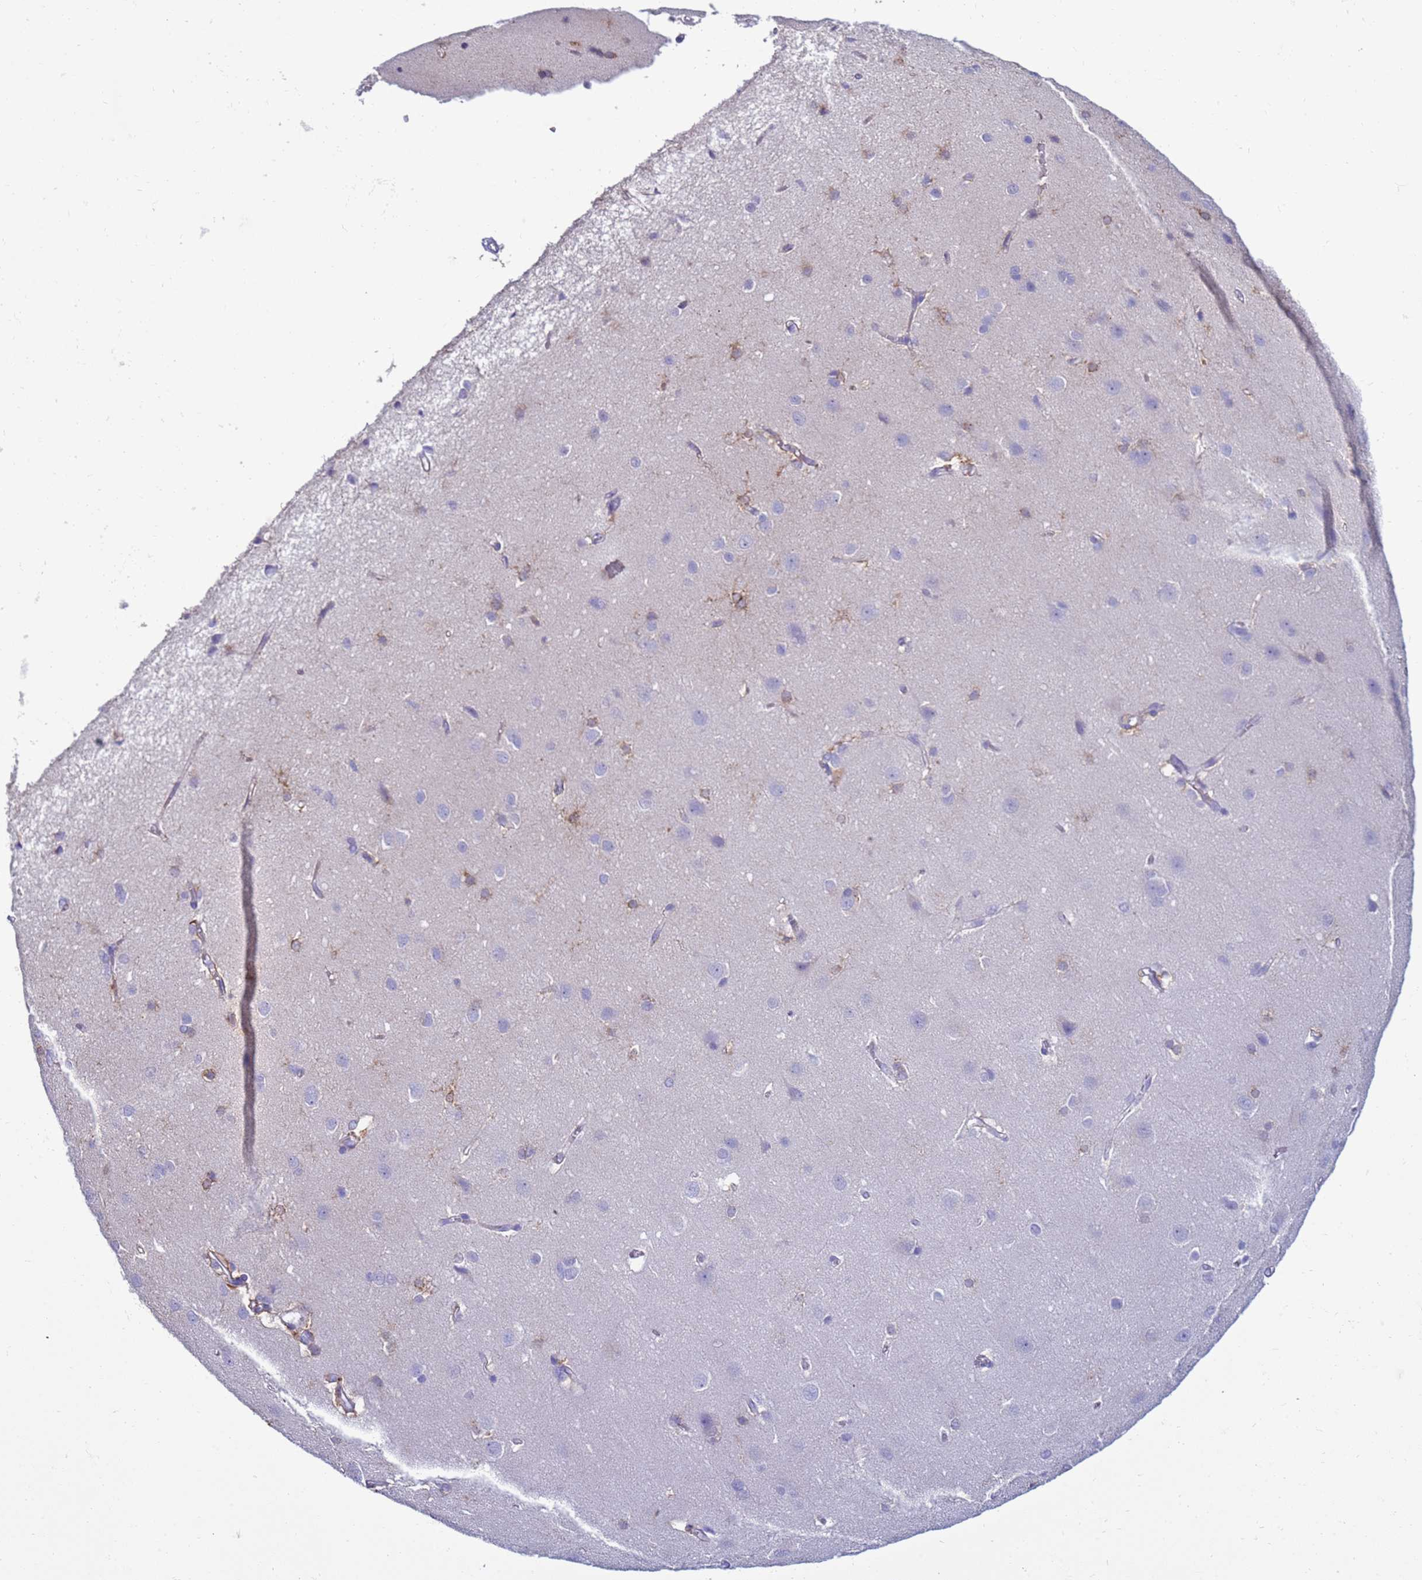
{"staining": {"intensity": "negative", "quantity": "none", "location": "none"}, "tissue": "cerebral cortex", "cell_type": "Endothelial cells", "image_type": "normal", "snomed": [{"axis": "morphology", "description": "Normal tissue, NOS"}, {"axis": "topography", "description": "Cerebral cortex"}], "caption": "Immunohistochemistry photomicrograph of unremarkable cerebral cortex: human cerebral cortex stained with DAB reveals no significant protein positivity in endothelial cells. (Stains: DAB (3,3'-diaminobenzidine) immunohistochemistry (IHC) with hematoxylin counter stain, Microscopy: brightfield microscopy at high magnification).", "gene": "TRIM51G", "patient": {"sex": "male", "age": 37}}